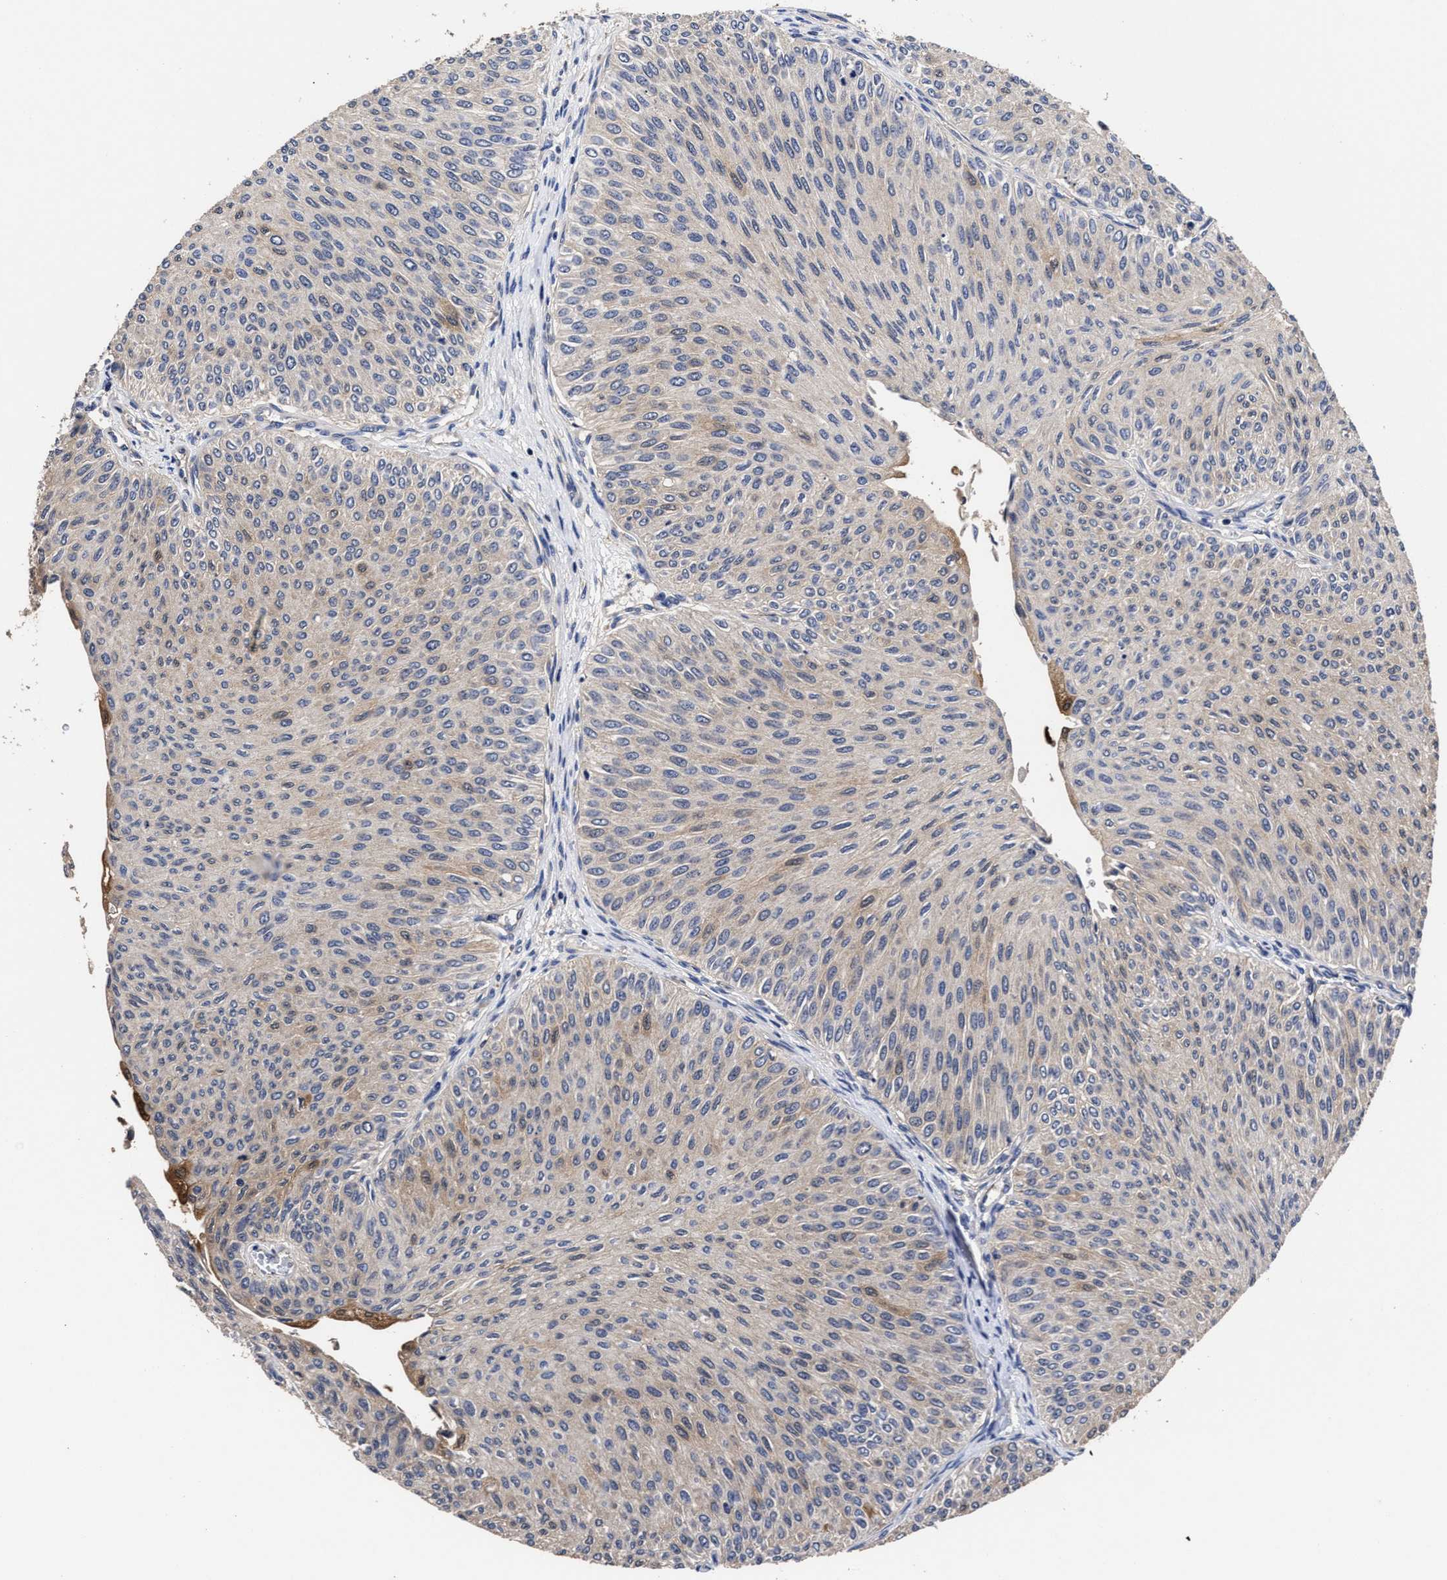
{"staining": {"intensity": "weak", "quantity": "25%-75%", "location": "cytoplasmic/membranous"}, "tissue": "urothelial cancer", "cell_type": "Tumor cells", "image_type": "cancer", "snomed": [{"axis": "morphology", "description": "Urothelial carcinoma, Low grade"}, {"axis": "topography", "description": "Urinary bladder"}], "caption": "Protein staining of urothelial cancer tissue demonstrates weak cytoplasmic/membranous staining in about 25%-75% of tumor cells.", "gene": "SOCS5", "patient": {"sex": "male", "age": 78}}